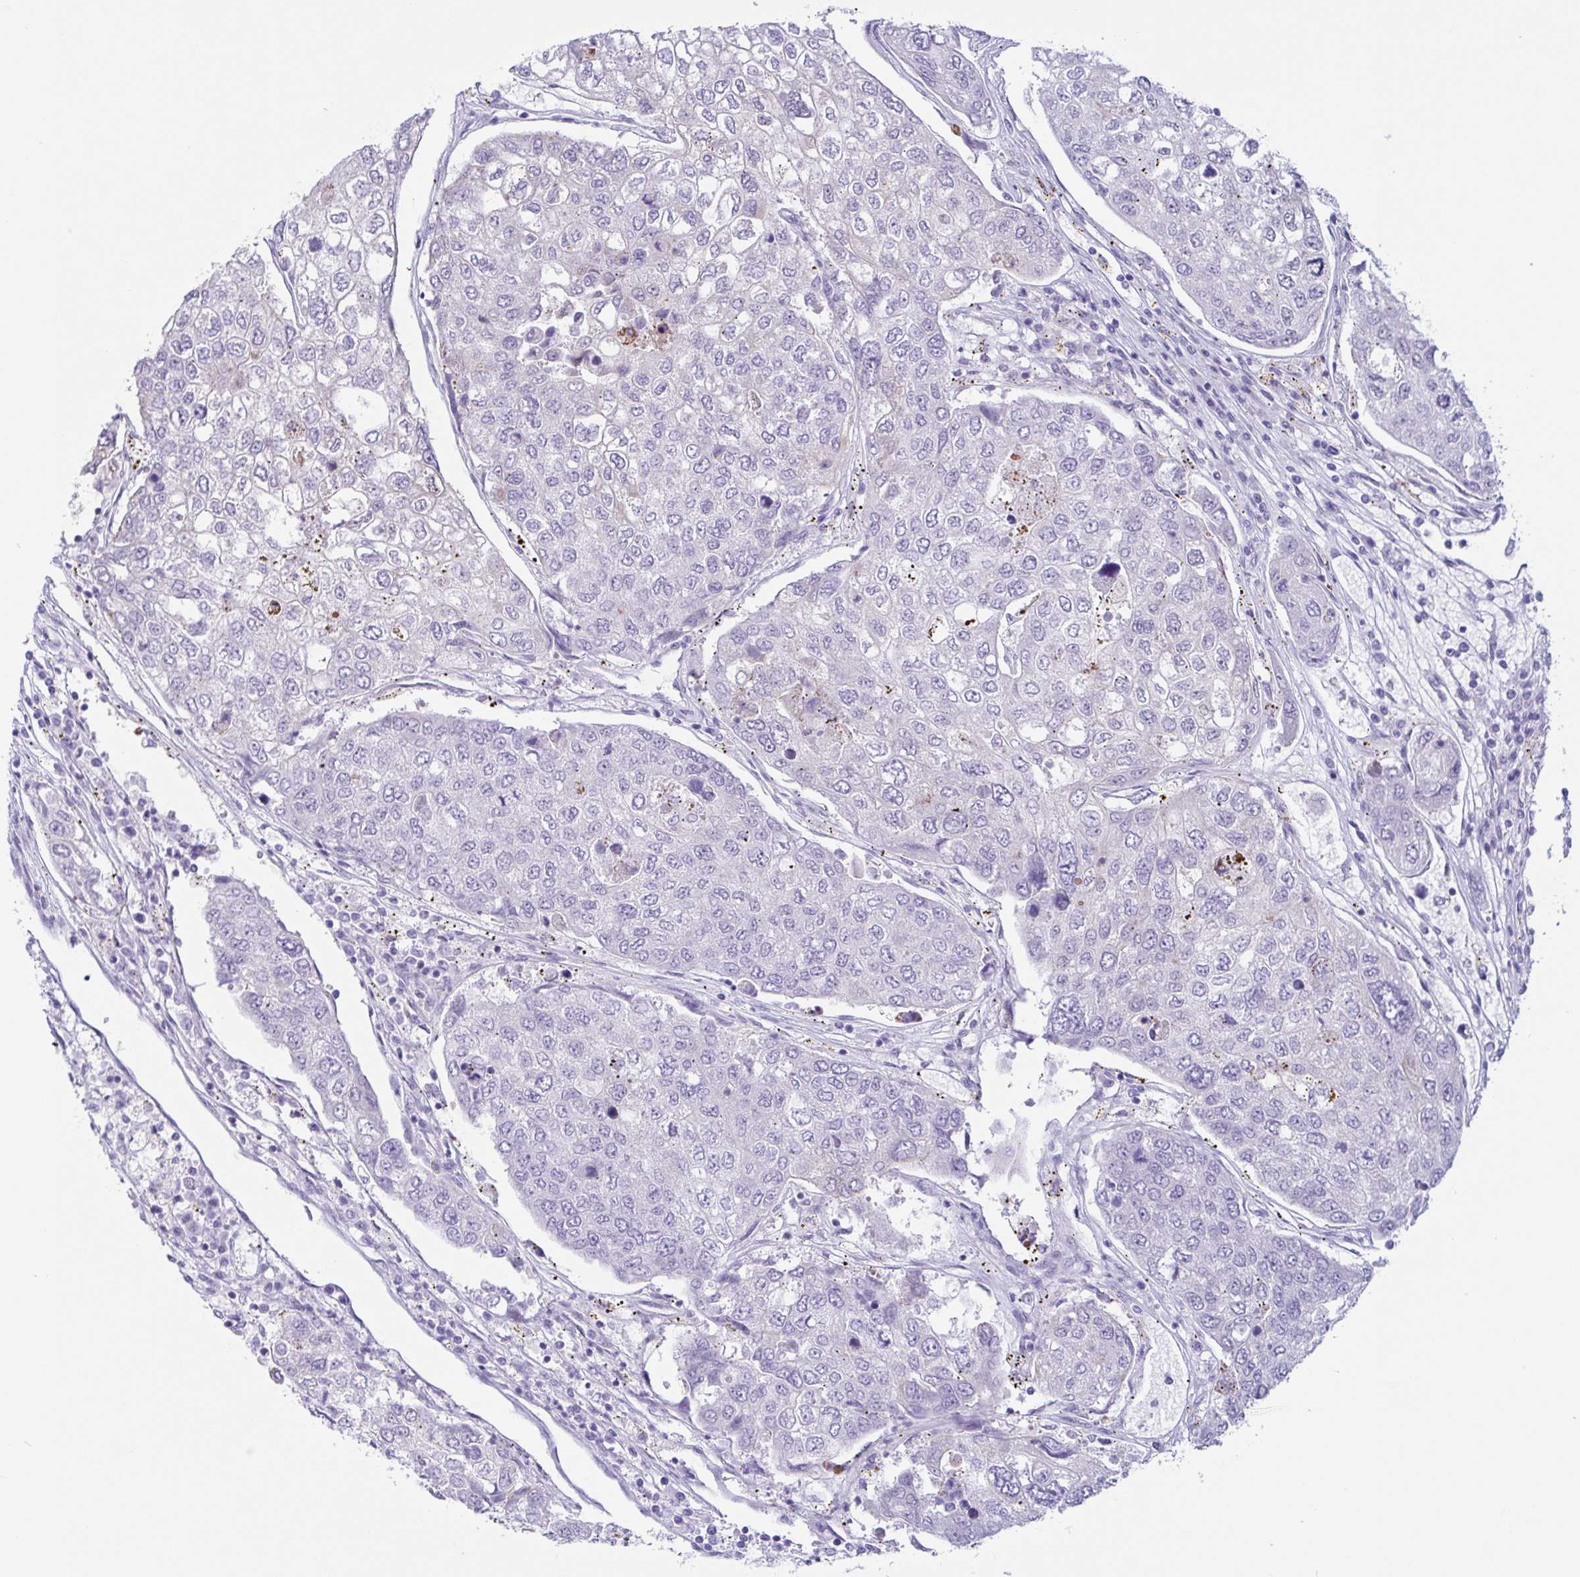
{"staining": {"intensity": "negative", "quantity": "none", "location": "none"}, "tissue": "urothelial cancer", "cell_type": "Tumor cells", "image_type": "cancer", "snomed": [{"axis": "morphology", "description": "Urothelial carcinoma, High grade"}, {"axis": "topography", "description": "Lymph node"}, {"axis": "topography", "description": "Urinary bladder"}], "caption": "This is an immunohistochemistry histopathology image of high-grade urothelial carcinoma. There is no expression in tumor cells.", "gene": "TNNI2", "patient": {"sex": "male", "age": 51}}